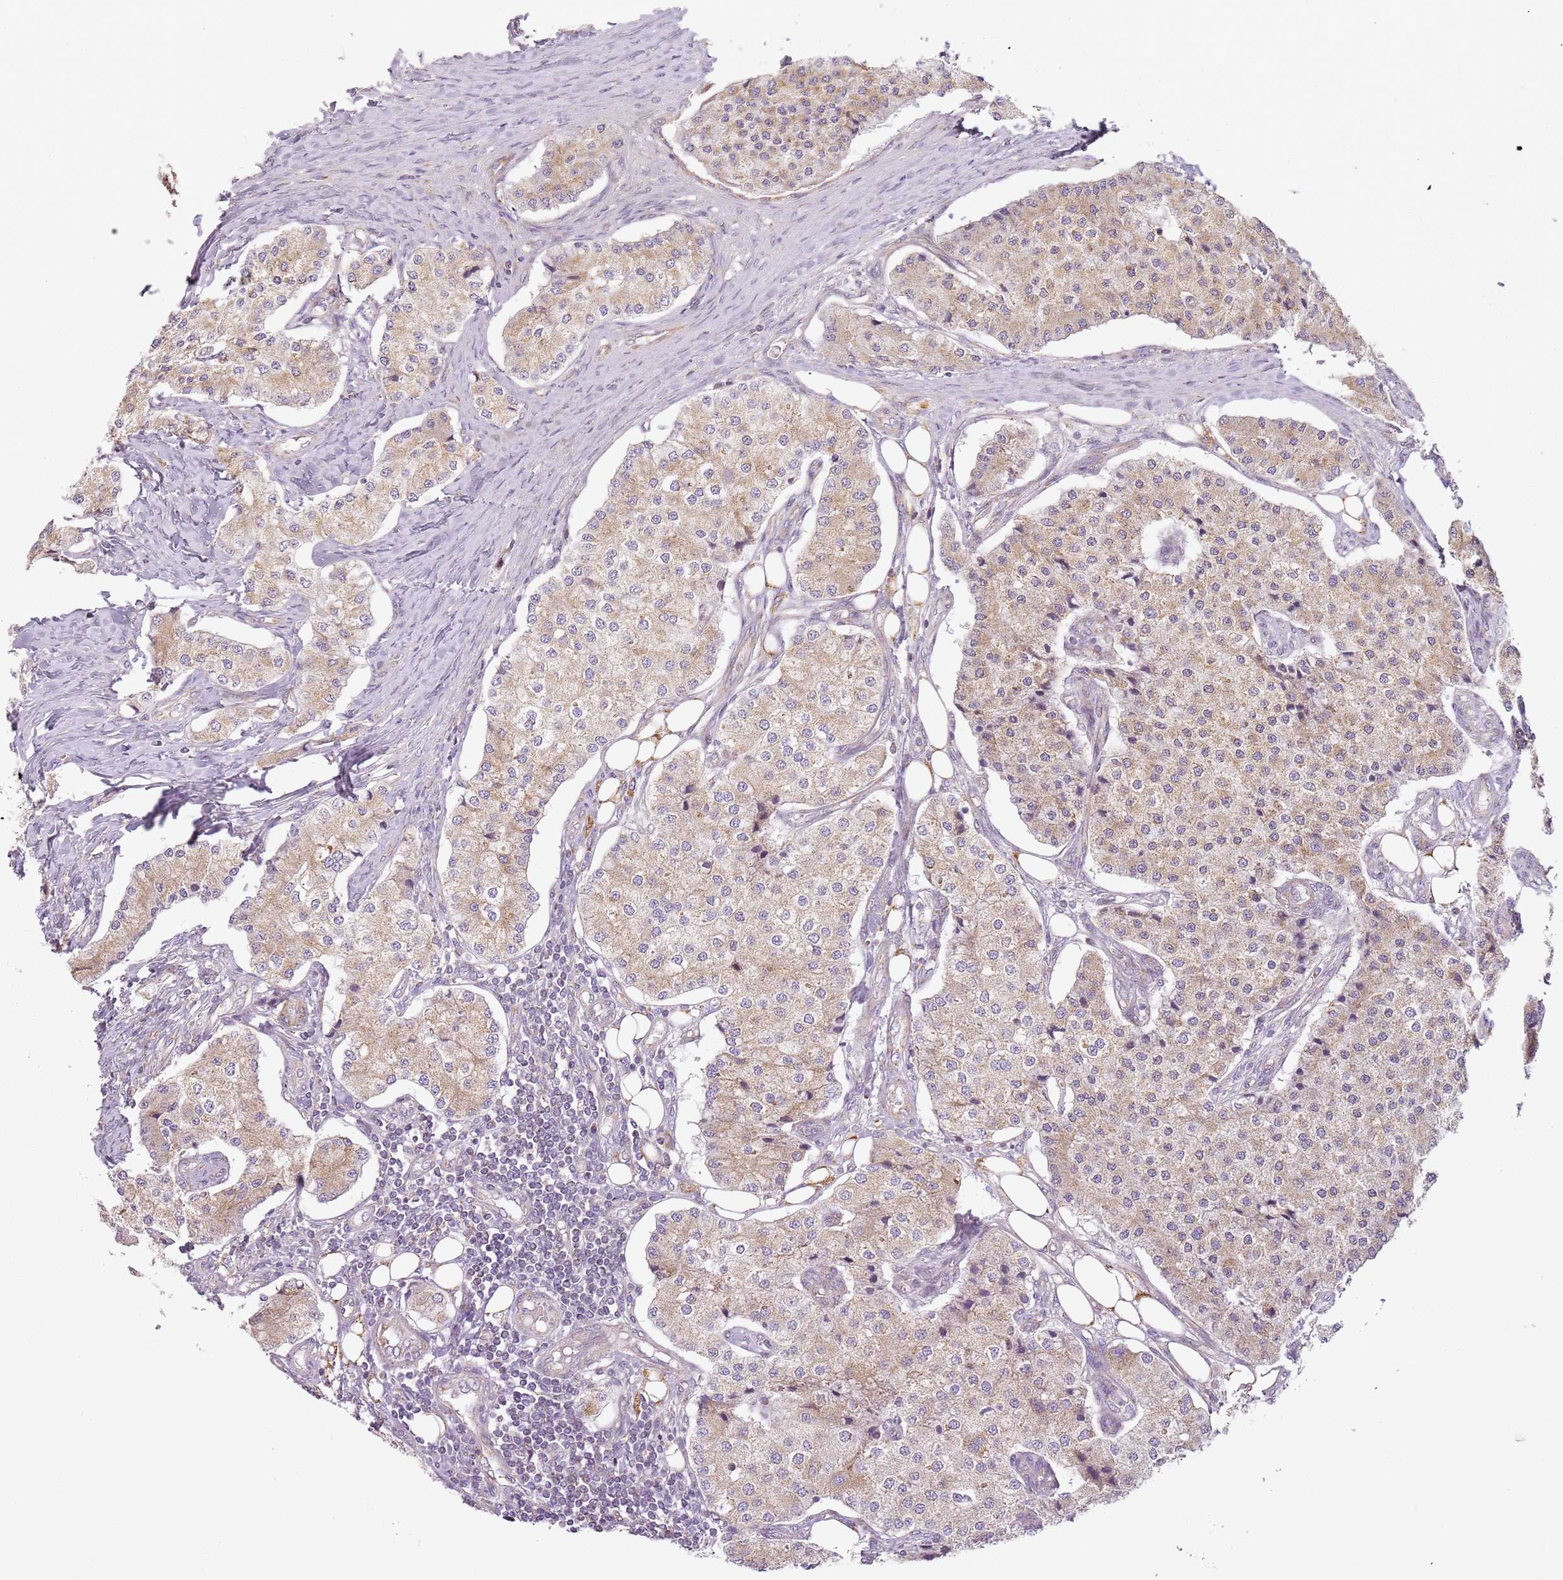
{"staining": {"intensity": "moderate", "quantity": "25%-75%", "location": "cytoplasmic/membranous"}, "tissue": "carcinoid", "cell_type": "Tumor cells", "image_type": "cancer", "snomed": [{"axis": "morphology", "description": "Carcinoid, malignant, NOS"}, {"axis": "topography", "description": "Colon"}], "caption": "Carcinoid (malignant) stained for a protein (brown) demonstrates moderate cytoplasmic/membranous positive positivity in approximately 25%-75% of tumor cells.", "gene": "TMEM200C", "patient": {"sex": "female", "age": 52}}